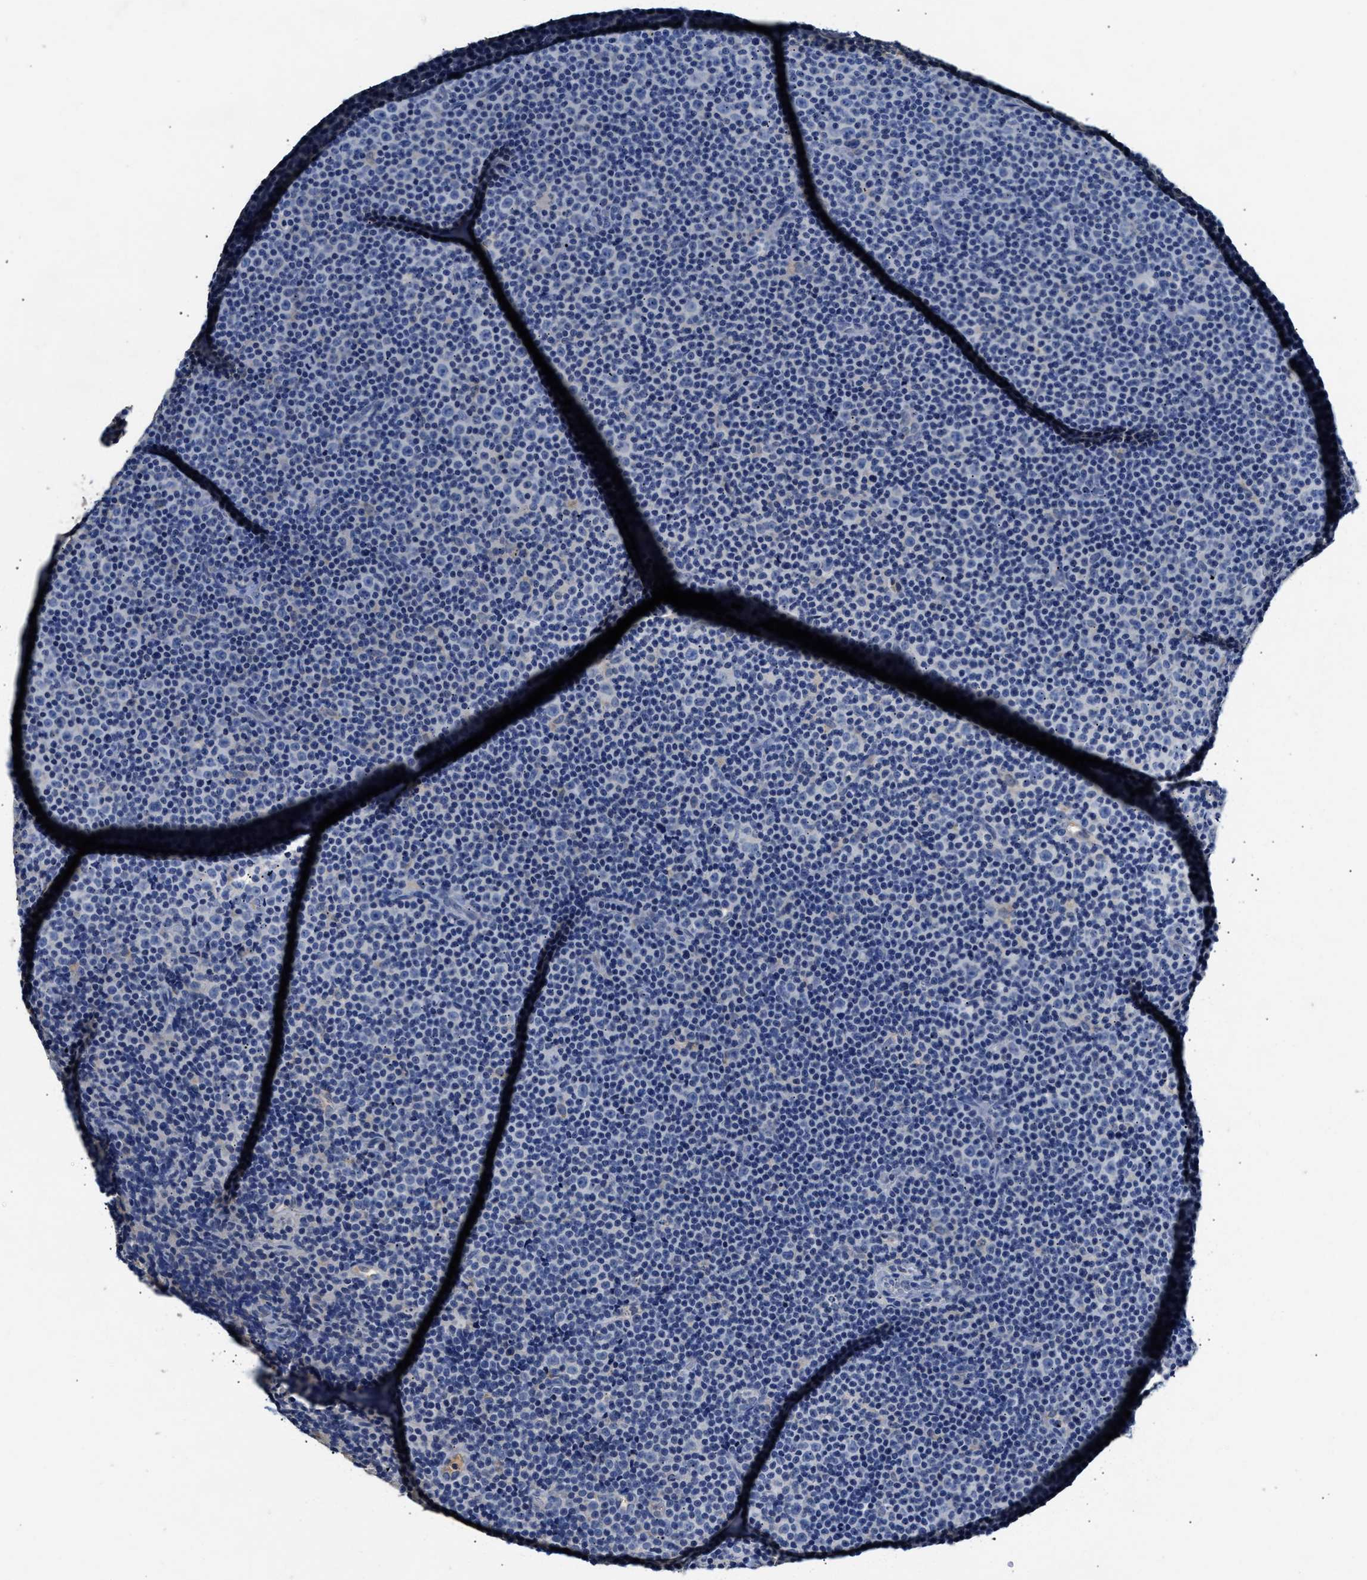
{"staining": {"intensity": "negative", "quantity": "none", "location": "none"}, "tissue": "lymphoma", "cell_type": "Tumor cells", "image_type": "cancer", "snomed": [{"axis": "morphology", "description": "Malignant lymphoma, non-Hodgkin's type, Low grade"}, {"axis": "topography", "description": "Lymph node"}], "caption": "Lymphoma was stained to show a protein in brown. There is no significant positivity in tumor cells.", "gene": "SLCO2B1", "patient": {"sex": "female", "age": 67}}